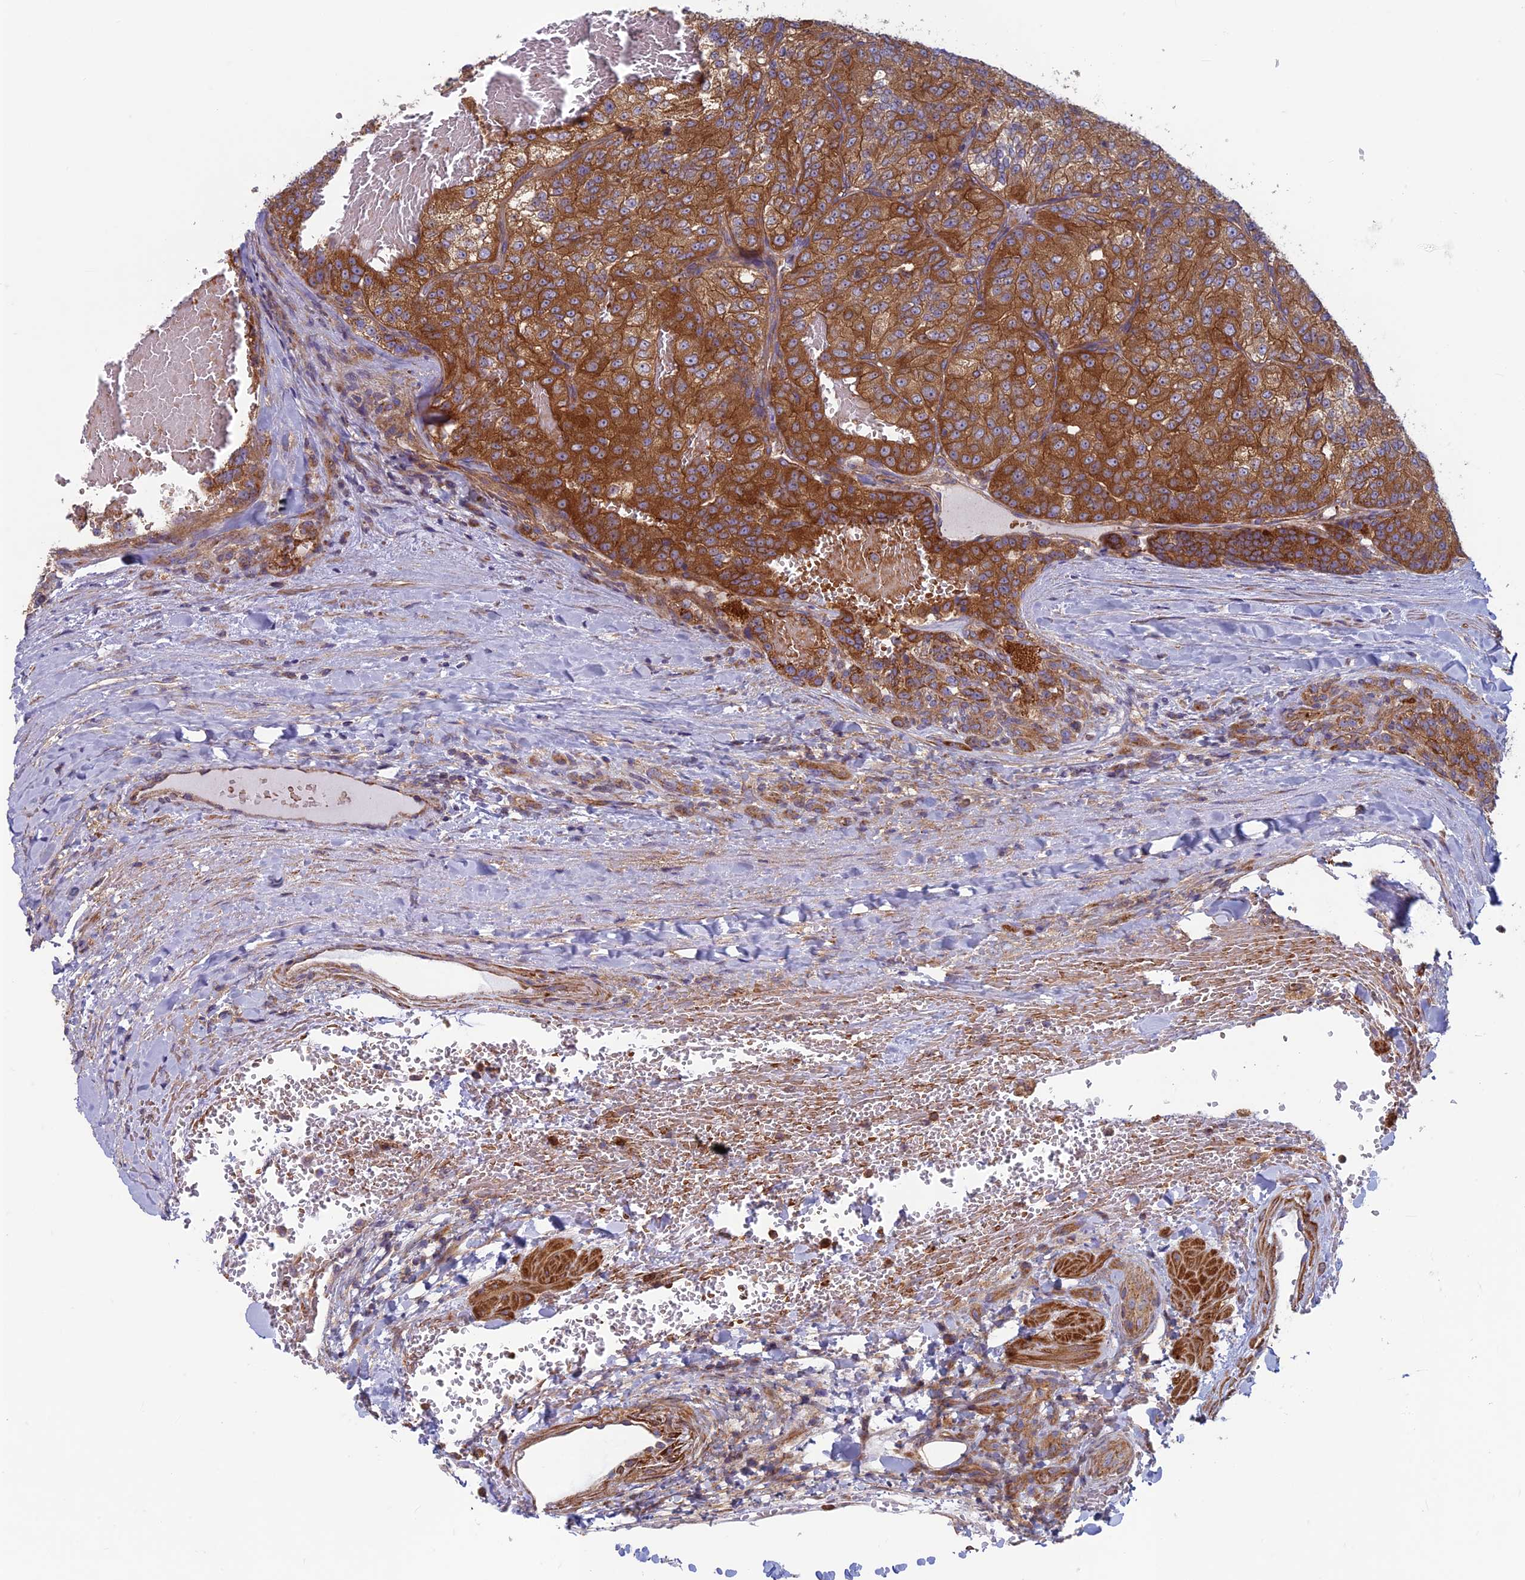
{"staining": {"intensity": "strong", "quantity": ">75%", "location": "cytoplasmic/membranous"}, "tissue": "renal cancer", "cell_type": "Tumor cells", "image_type": "cancer", "snomed": [{"axis": "morphology", "description": "Adenocarcinoma, NOS"}, {"axis": "topography", "description": "Kidney"}], "caption": "IHC (DAB (3,3'-diaminobenzidine)) staining of human adenocarcinoma (renal) exhibits strong cytoplasmic/membranous protein expression in approximately >75% of tumor cells.", "gene": "DNM1L", "patient": {"sex": "female", "age": 63}}